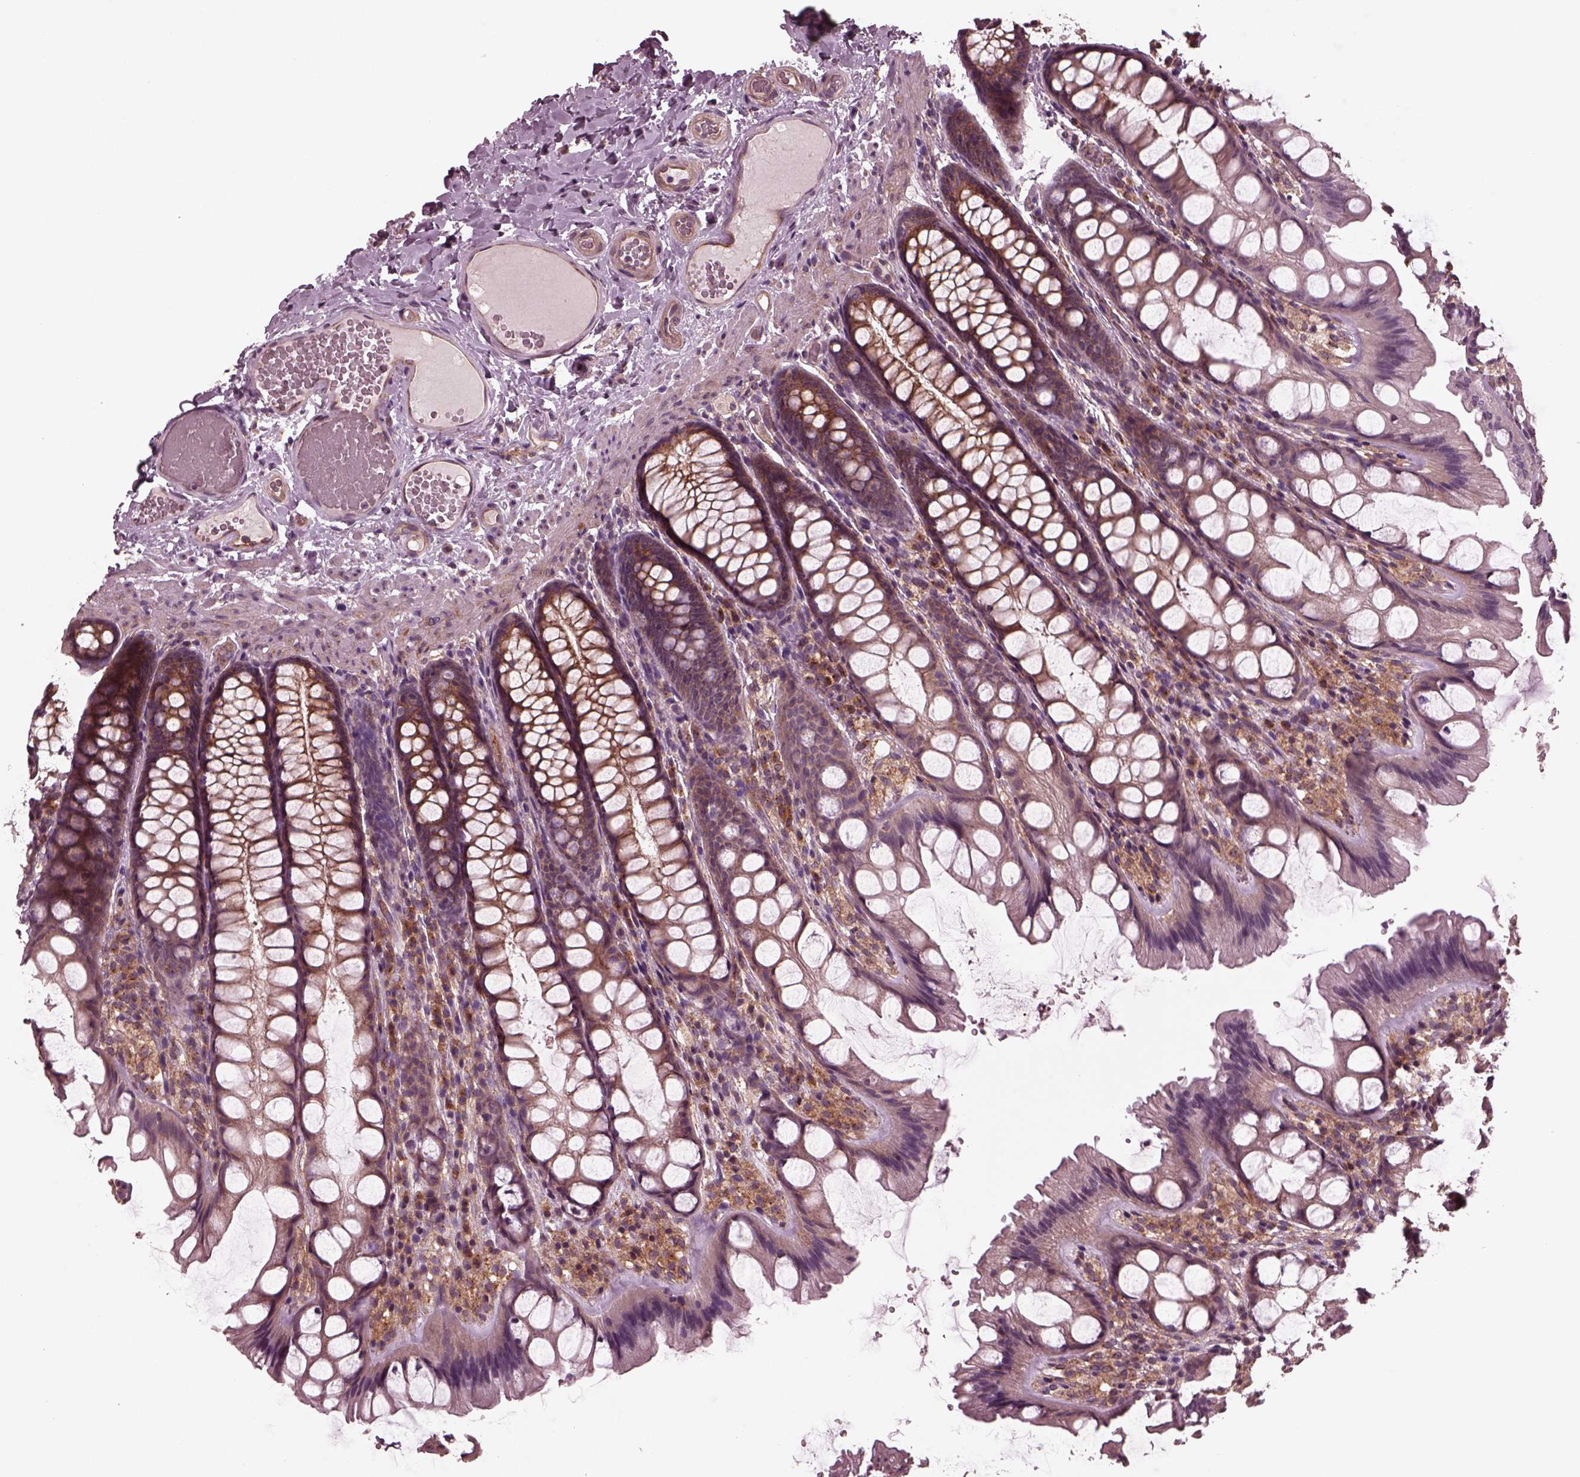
{"staining": {"intensity": "moderate", "quantity": ">75%", "location": "cytoplasmic/membranous"}, "tissue": "colon", "cell_type": "Endothelial cells", "image_type": "normal", "snomed": [{"axis": "morphology", "description": "Normal tissue, NOS"}, {"axis": "topography", "description": "Colon"}], "caption": "The micrograph exhibits a brown stain indicating the presence of a protein in the cytoplasmic/membranous of endothelial cells in colon.", "gene": "TUBG1", "patient": {"sex": "male", "age": 47}}